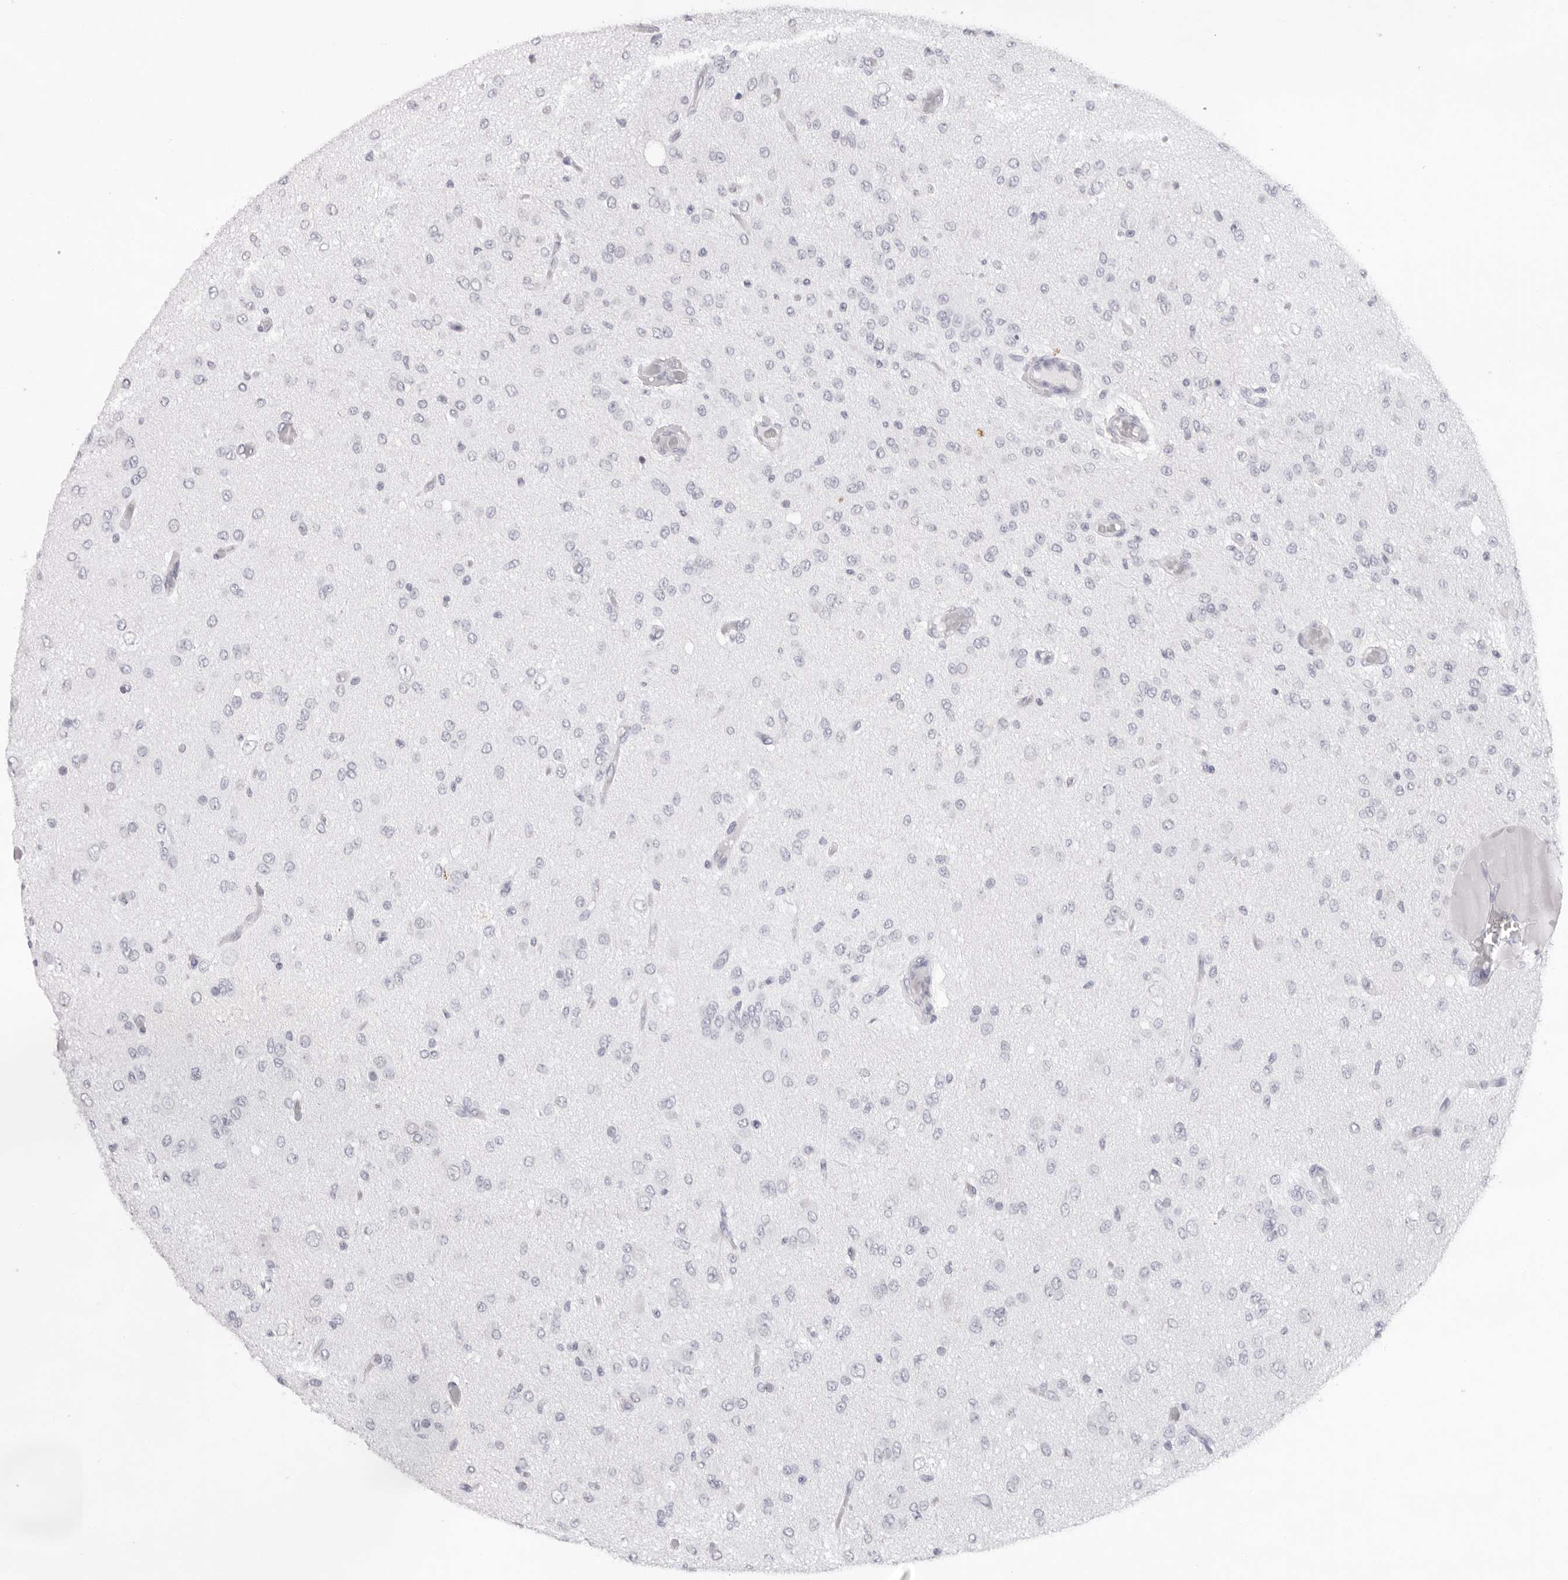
{"staining": {"intensity": "negative", "quantity": "none", "location": "none"}, "tissue": "glioma", "cell_type": "Tumor cells", "image_type": "cancer", "snomed": [{"axis": "morphology", "description": "Glioma, malignant, High grade"}, {"axis": "topography", "description": "Brain"}], "caption": "Immunohistochemical staining of malignant glioma (high-grade) reveals no significant positivity in tumor cells. The staining was performed using DAB to visualize the protein expression in brown, while the nuclei were stained in blue with hematoxylin (Magnification: 20x).", "gene": "KLK12", "patient": {"sex": "female", "age": 59}}